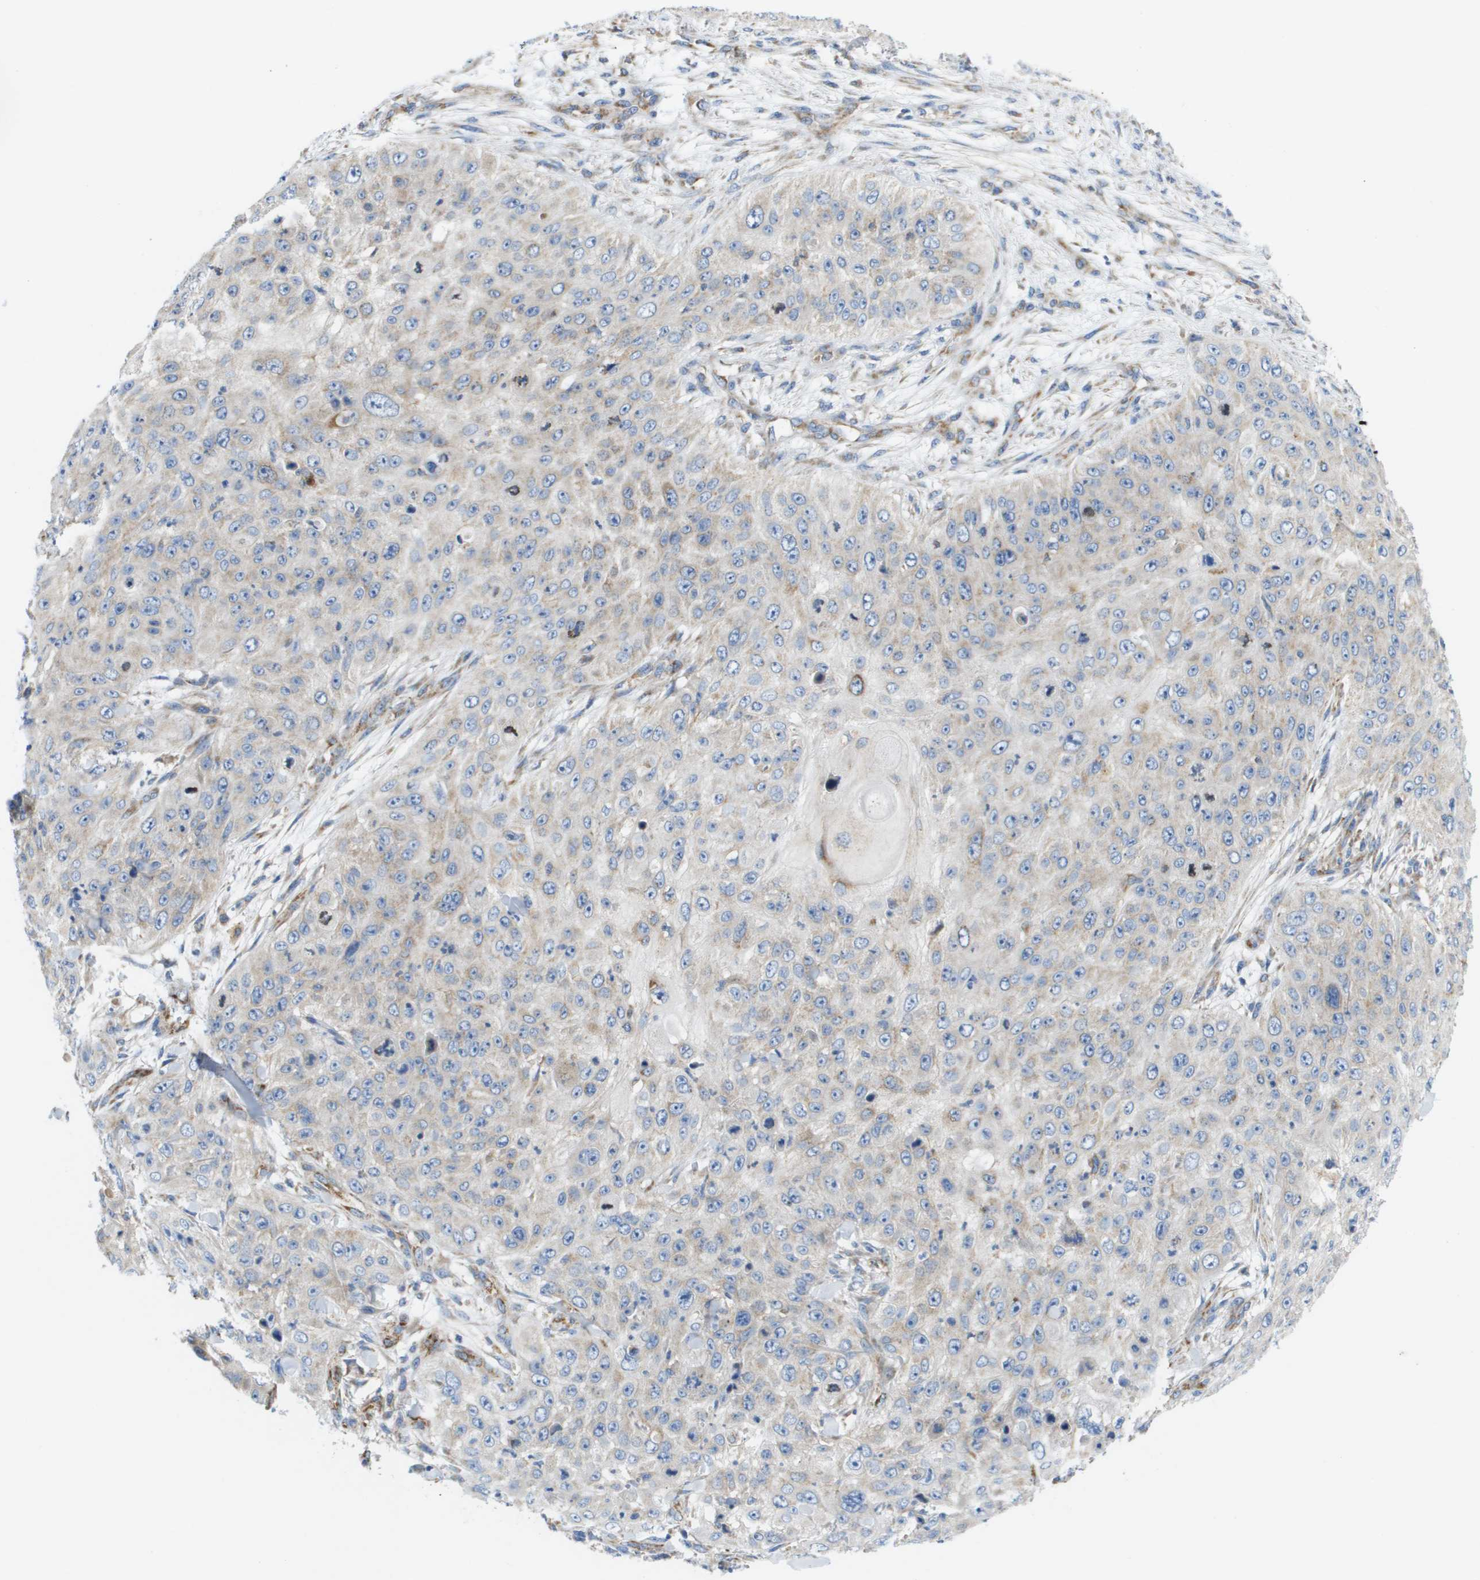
{"staining": {"intensity": "weak", "quantity": "<25%", "location": "cytoplasmic/membranous"}, "tissue": "skin cancer", "cell_type": "Tumor cells", "image_type": "cancer", "snomed": [{"axis": "morphology", "description": "Squamous cell carcinoma, NOS"}, {"axis": "topography", "description": "Skin"}], "caption": "This micrograph is of skin squamous cell carcinoma stained with immunohistochemistry (IHC) to label a protein in brown with the nuclei are counter-stained blue. There is no positivity in tumor cells. (DAB immunohistochemistry with hematoxylin counter stain).", "gene": "FIS1", "patient": {"sex": "female", "age": 80}}